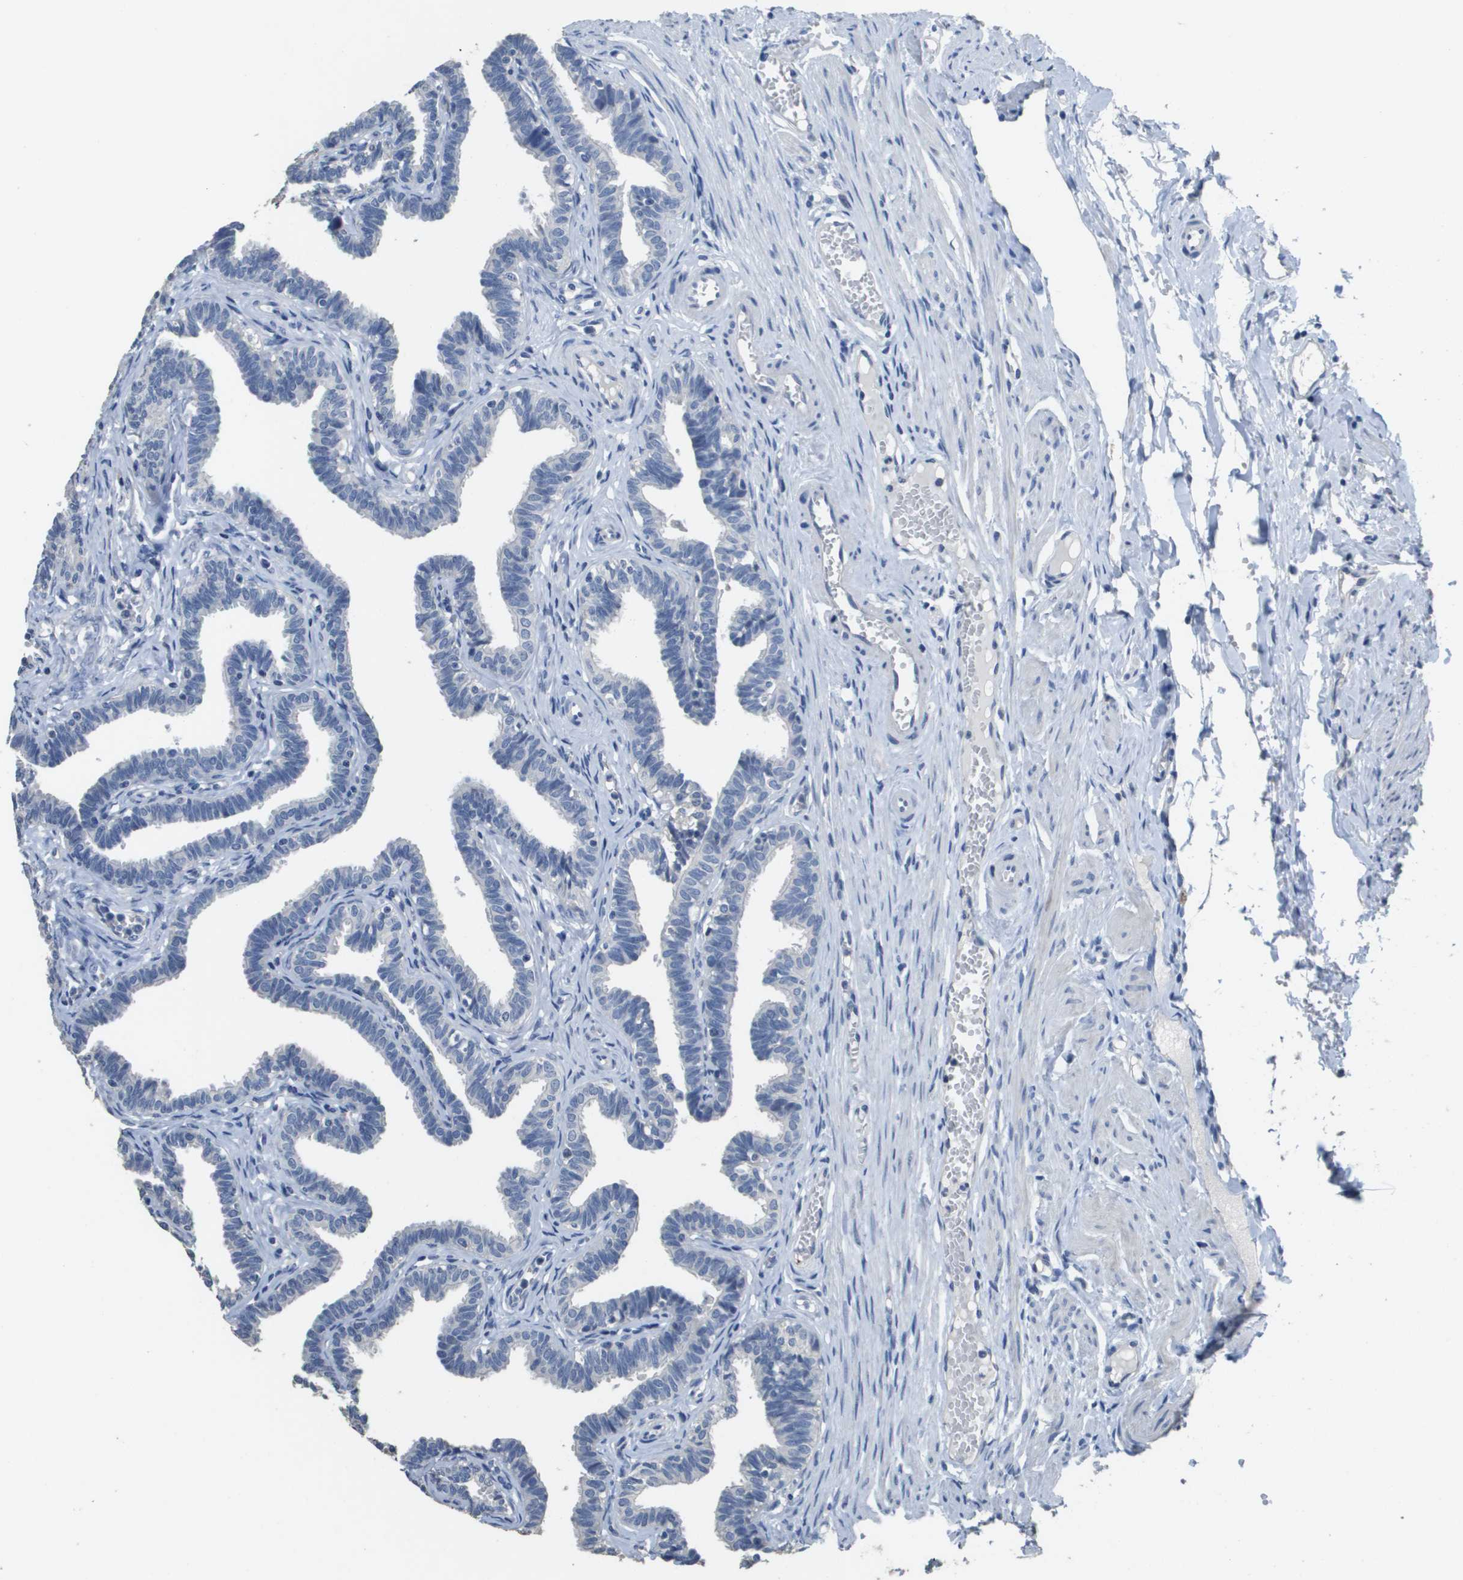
{"staining": {"intensity": "negative", "quantity": "none", "location": "none"}, "tissue": "fallopian tube", "cell_type": "Glandular cells", "image_type": "normal", "snomed": [{"axis": "morphology", "description": "Normal tissue, NOS"}, {"axis": "topography", "description": "Fallopian tube"}, {"axis": "topography", "description": "Ovary"}], "caption": "A histopathology image of human fallopian tube is negative for staining in glandular cells. The staining is performed using DAB (3,3'-diaminobenzidine) brown chromogen with nuclei counter-stained in using hematoxylin.", "gene": "MT3", "patient": {"sex": "female", "age": 23}}